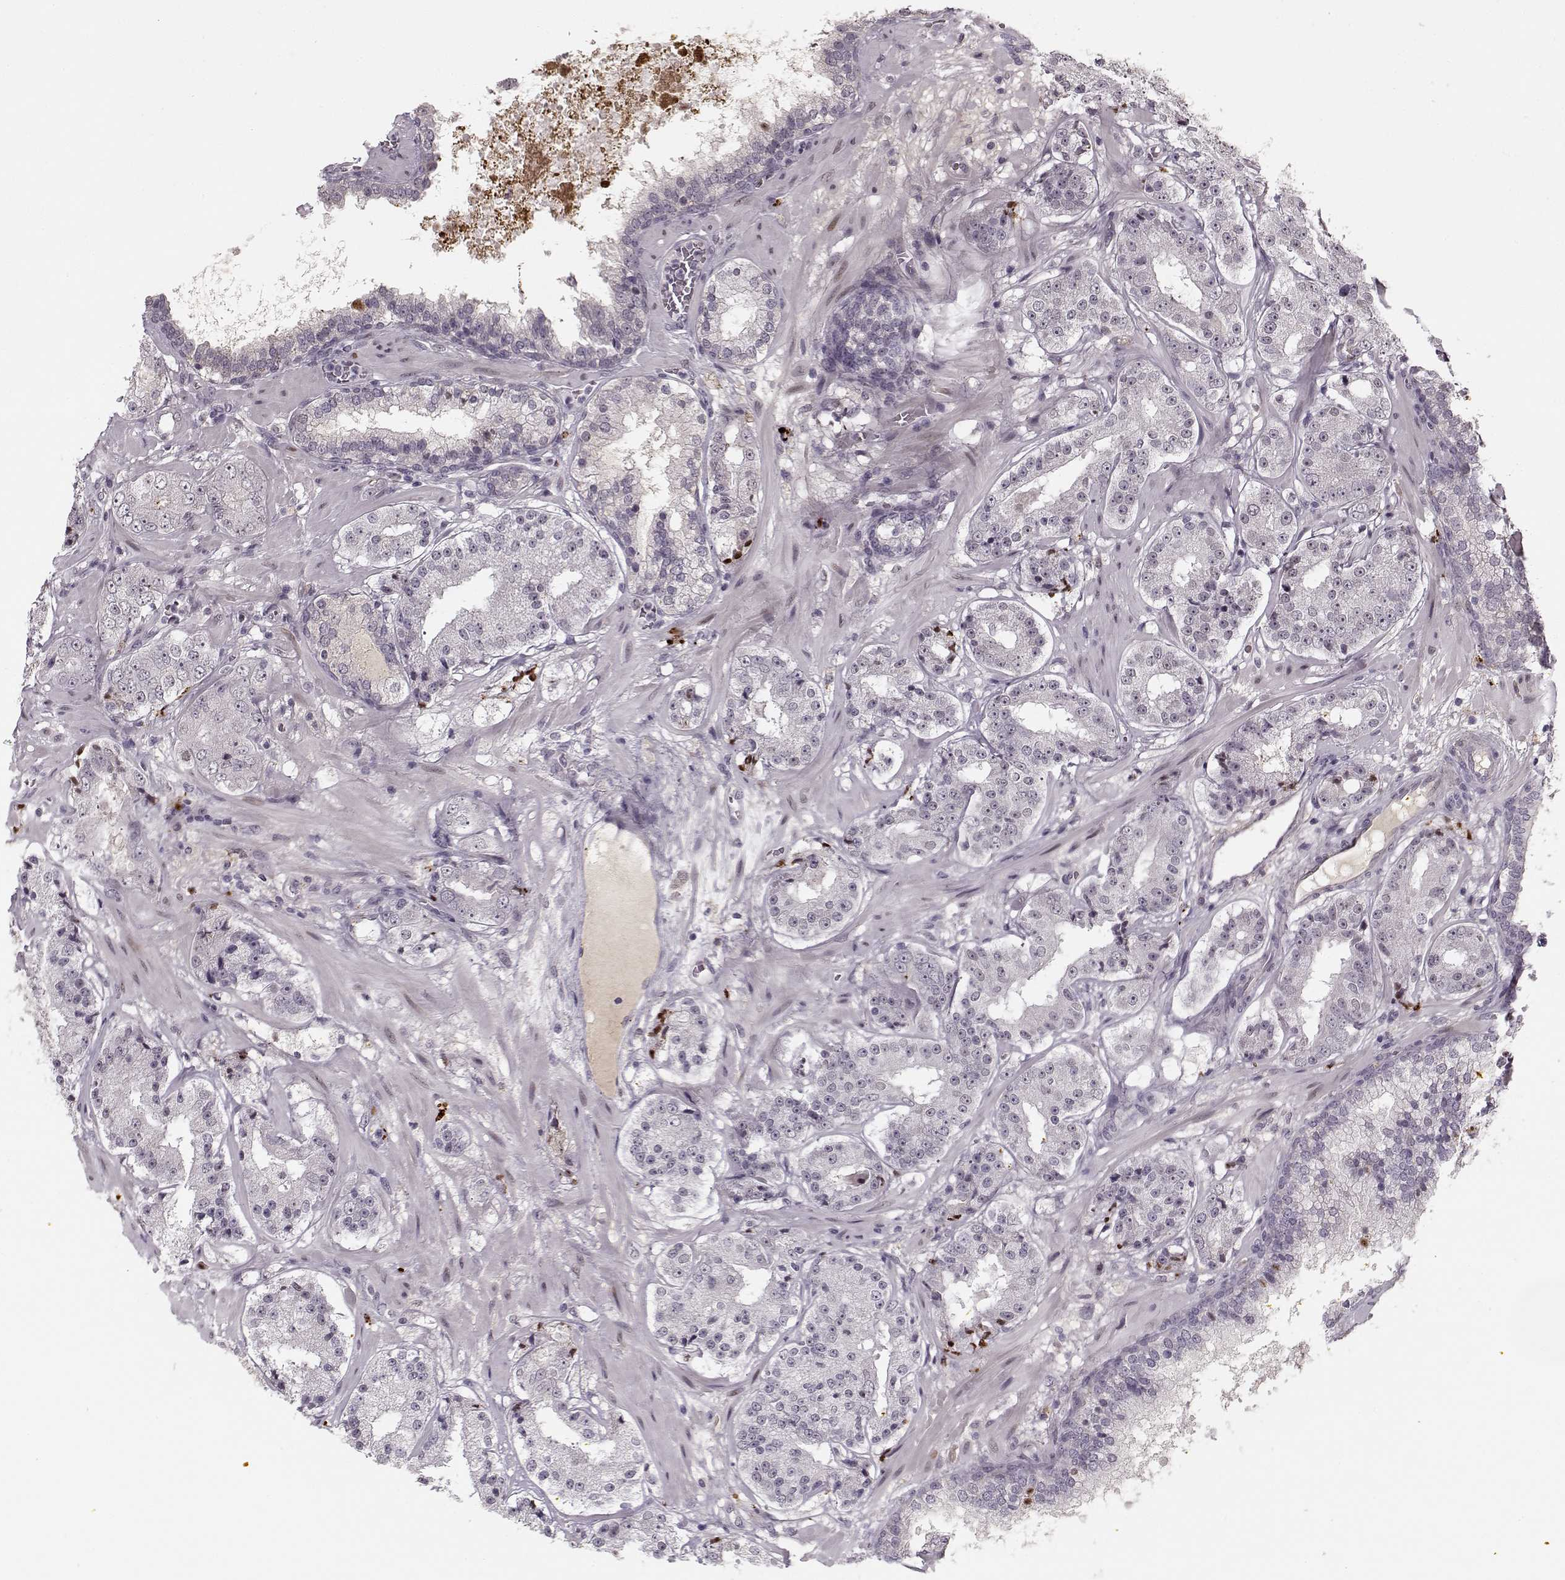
{"staining": {"intensity": "negative", "quantity": "none", "location": "none"}, "tissue": "prostate cancer", "cell_type": "Tumor cells", "image_type": "cancer", "snomed": [{"axis": "morphology", "description": "Adenocarcinoma, Low grade"}, {"axis": "topography", "description": "Prostate"}], "caption": "Tumor cells show no significant staining in prostate cancer. The staining was performed using DAB to visualize the protein expression in brown, while the nuclei were stained in blue with hematoxylin (Magnification: 20x).", "gene": "DNAI3", "patient": {"sex": "male", "age": 60}}